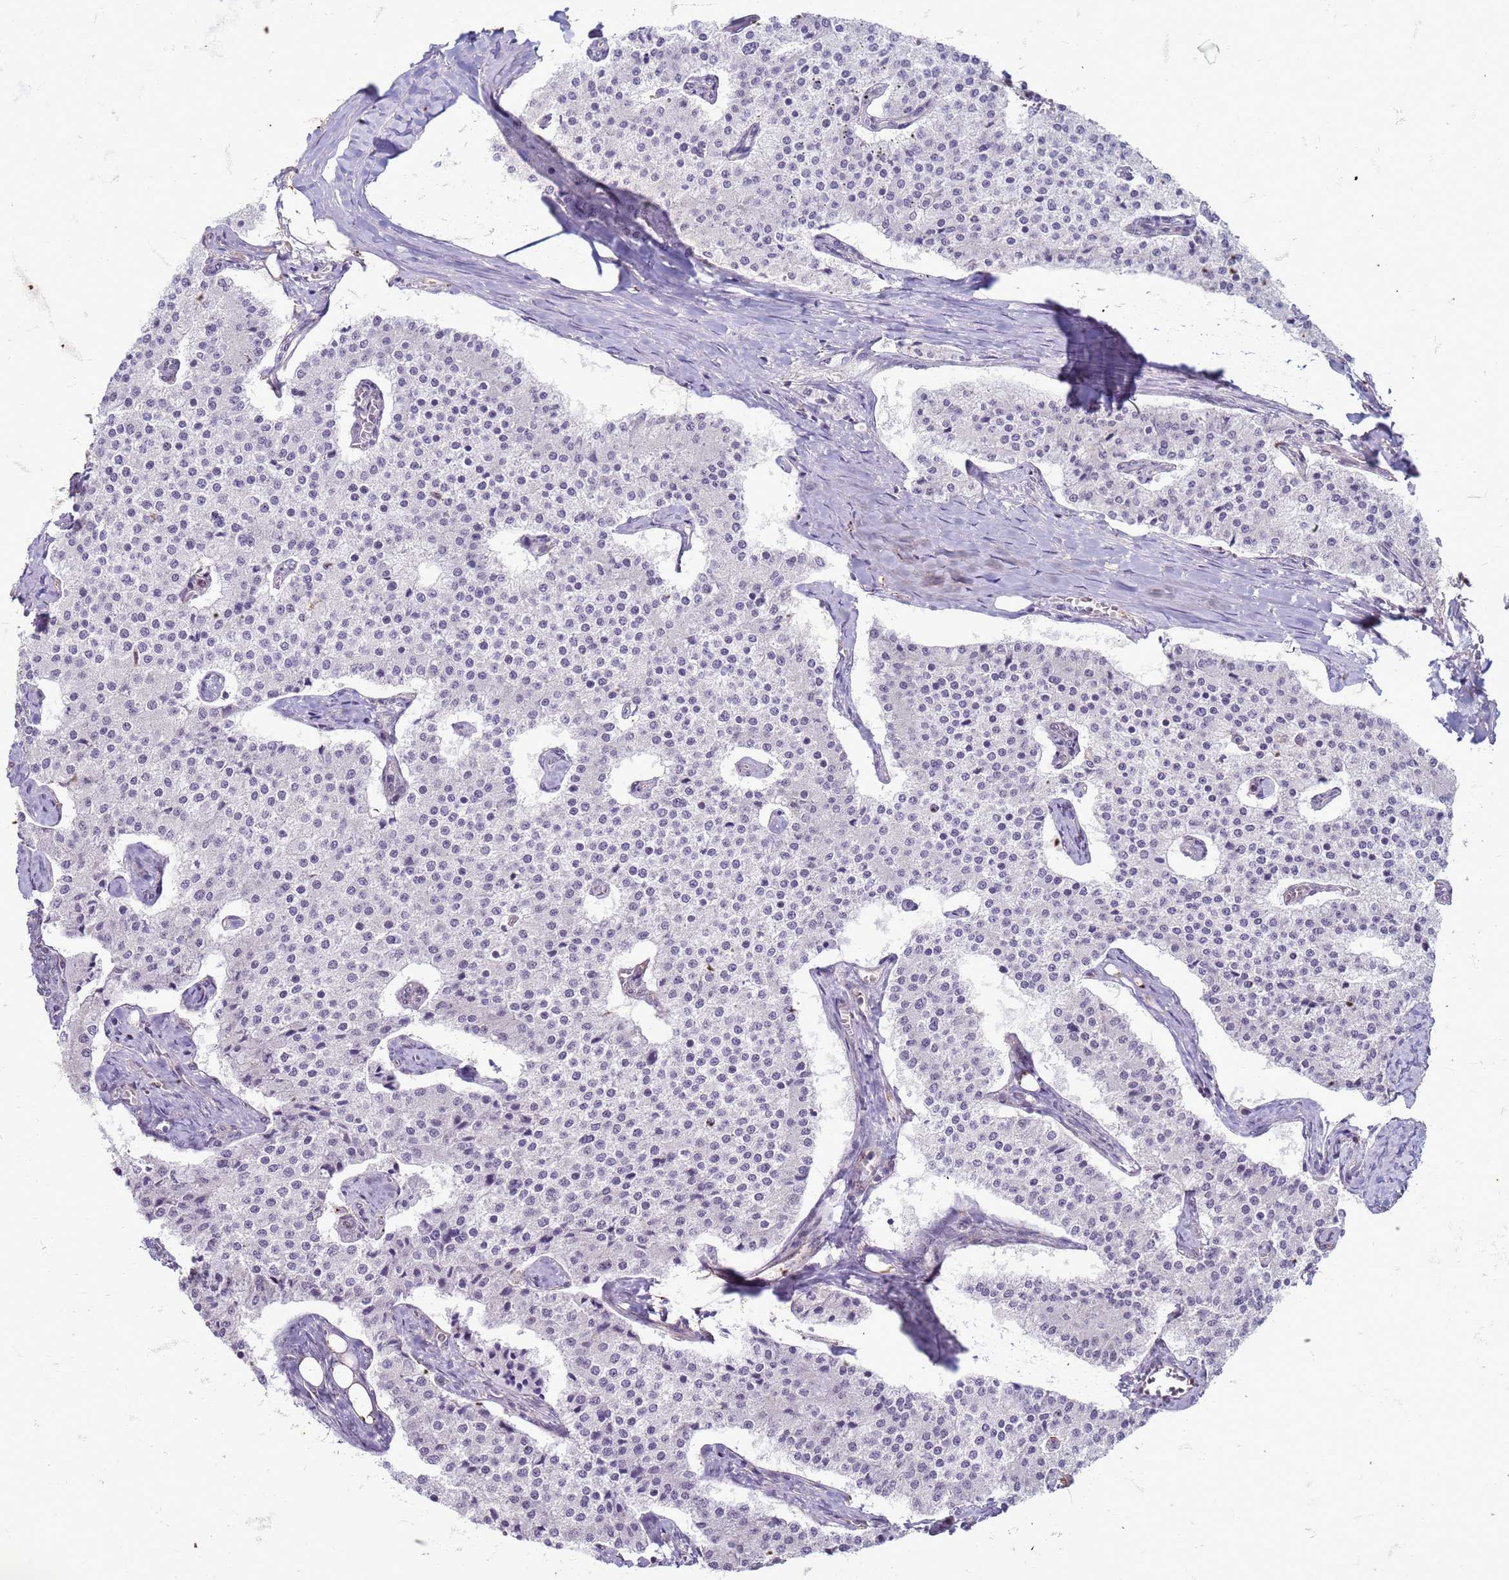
{"staining": {"intensity": "negative", "quantity": "none", "location": "none"}, "tissue": "carcinoid", "cell_type": "Tumor cells", "image_type": "cancer", "snomed": [{"axis": "morphology", "description": "Carcinoid, malignant, NOS"}, {"axis": "topography", "description": "Colon"}], "caption": "IHC photomicrograph of human carcinoid (malignant) stained for a protein (brown), which shows no positivity in tumor cells.", "gene": "SLC15A3", "patient": {"sex": "female", "age": 52}}